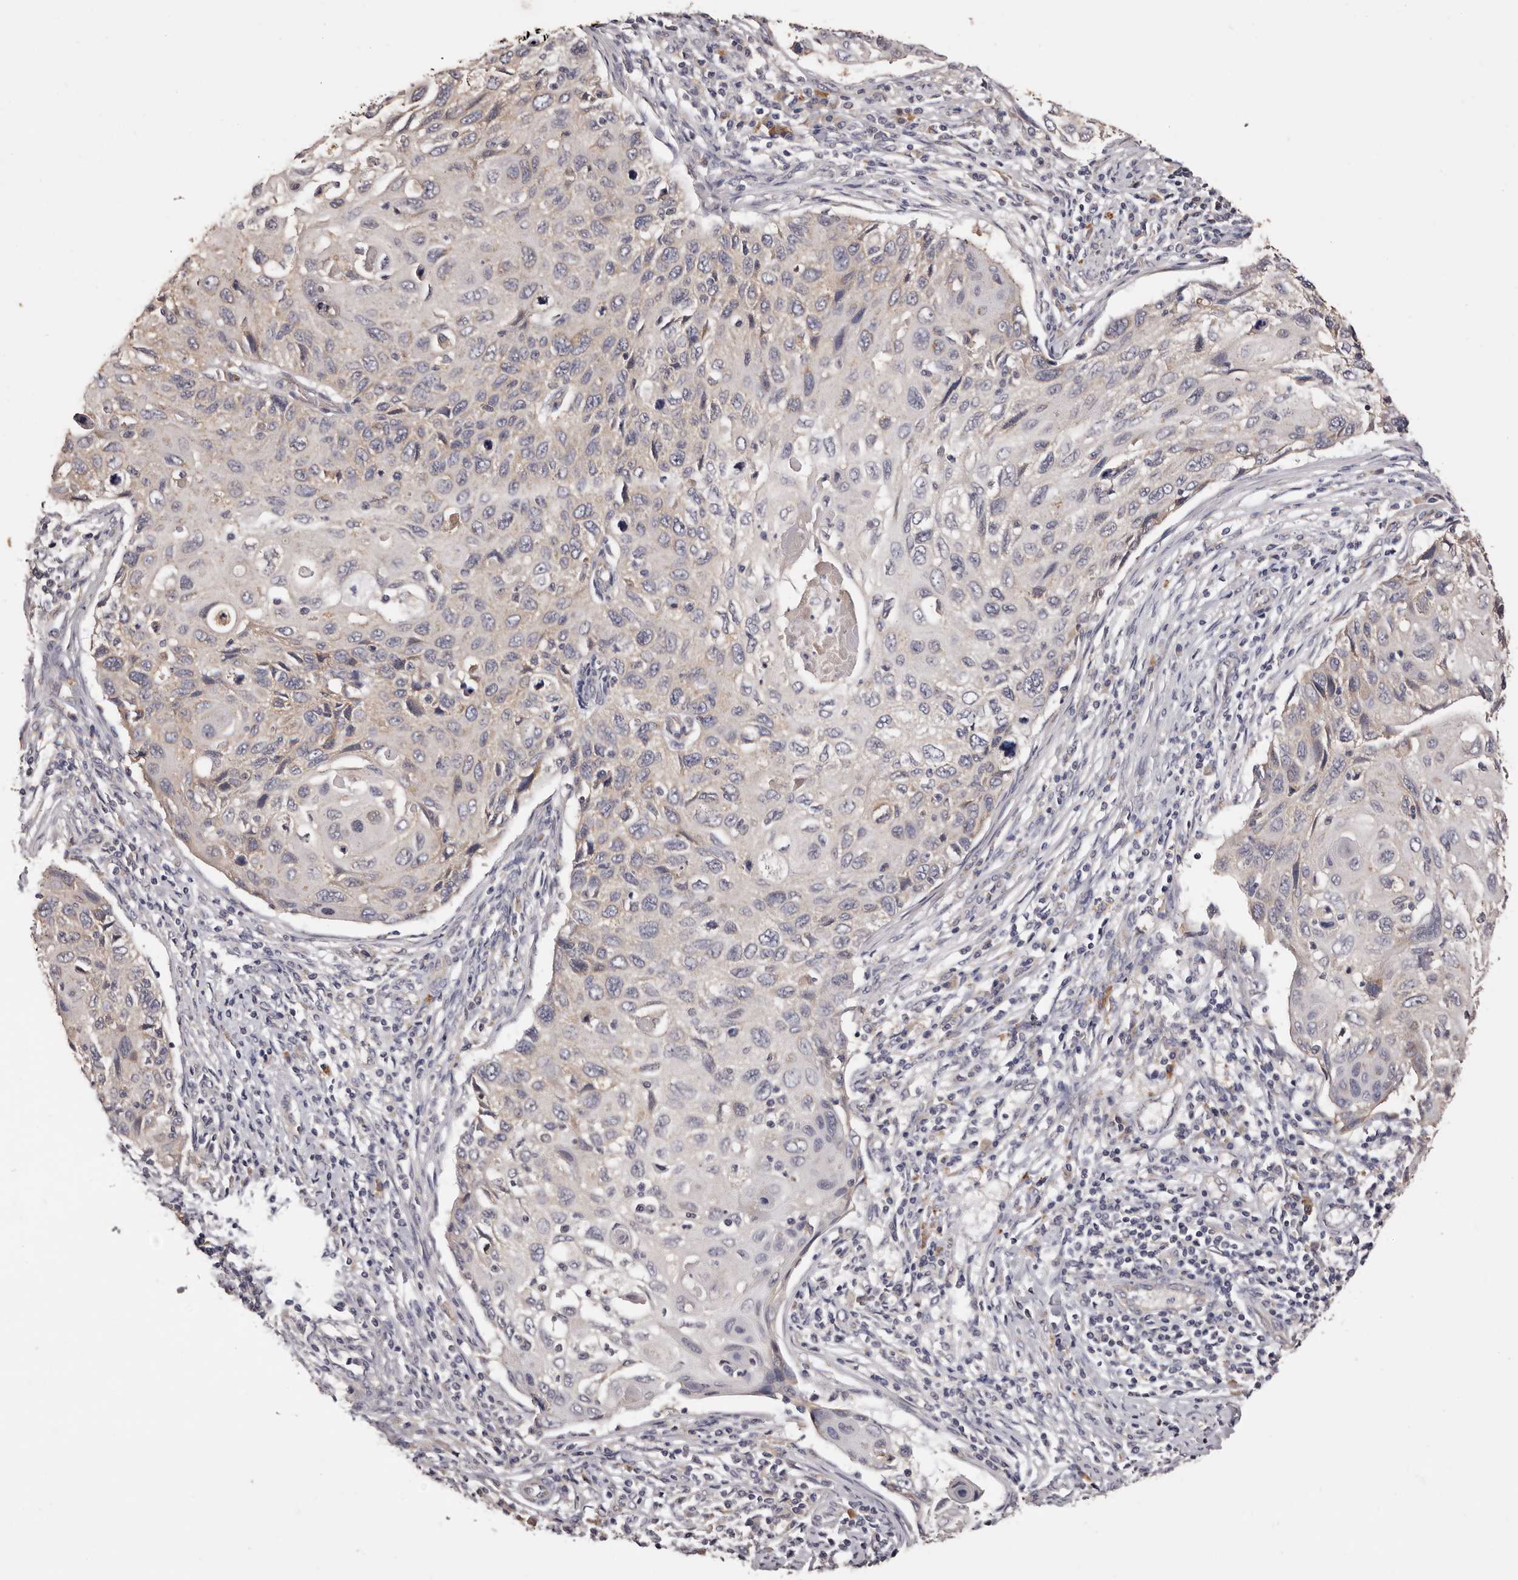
{"staining": {"intensity": "negative", "quantity": "none", "location": "none"}, "tissue": "cervical cancer", "cell_type": "Tumor cells", "image_type": "cancer", "snomed": [{"axis": "morphology", "description": "Squamous cell carcinoma, NOS"}, {"axis": "topography", "description": "Cervix"}], "caption": "There is no significant staining in tumor cells of cervical cancer.", "gene": "ETNK1", "patient": {"sex": "female", "age": 70}}